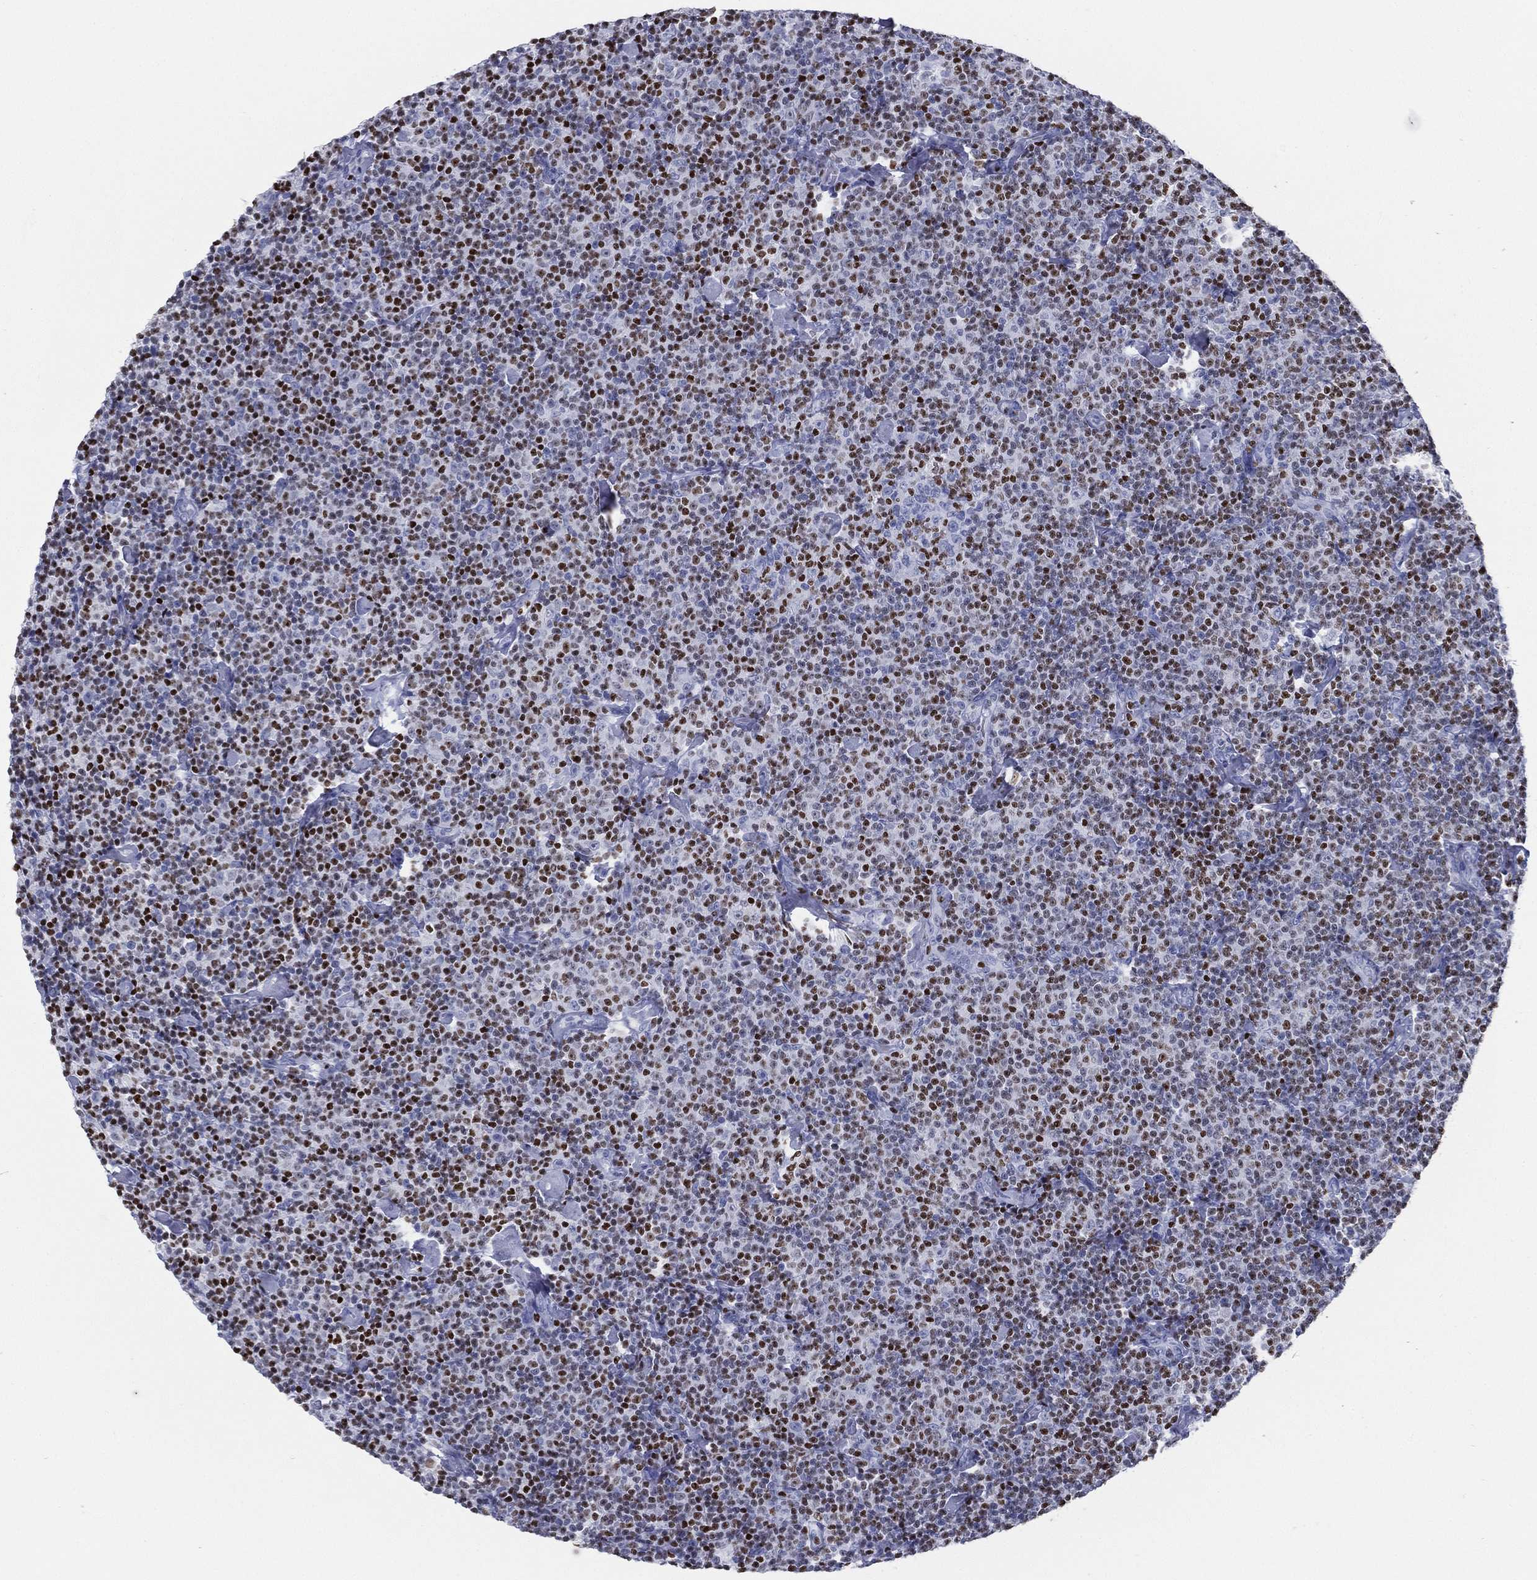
{"staining": {"intensity": "strong", "quantity": "<25%", "location": "nuclear"}, "tissue": "lymphoma", "cell_type": "Tumor cells", "image_type": "cancer", "snomed": [{"axis": "morphology", "description": "Malignant lymphoma, non-Hodgkin's type, Low grade"}, {"axis": "topography", "description": "Lymph node"}], "caption": "Approximately <25% of tumor cells in lymphoma exhibit strong nuclear protein positivity as visualized by brown immunohistochemical staining.", "gene": "PYHIN1", "patient": {"sex": "male", "age": 81}}